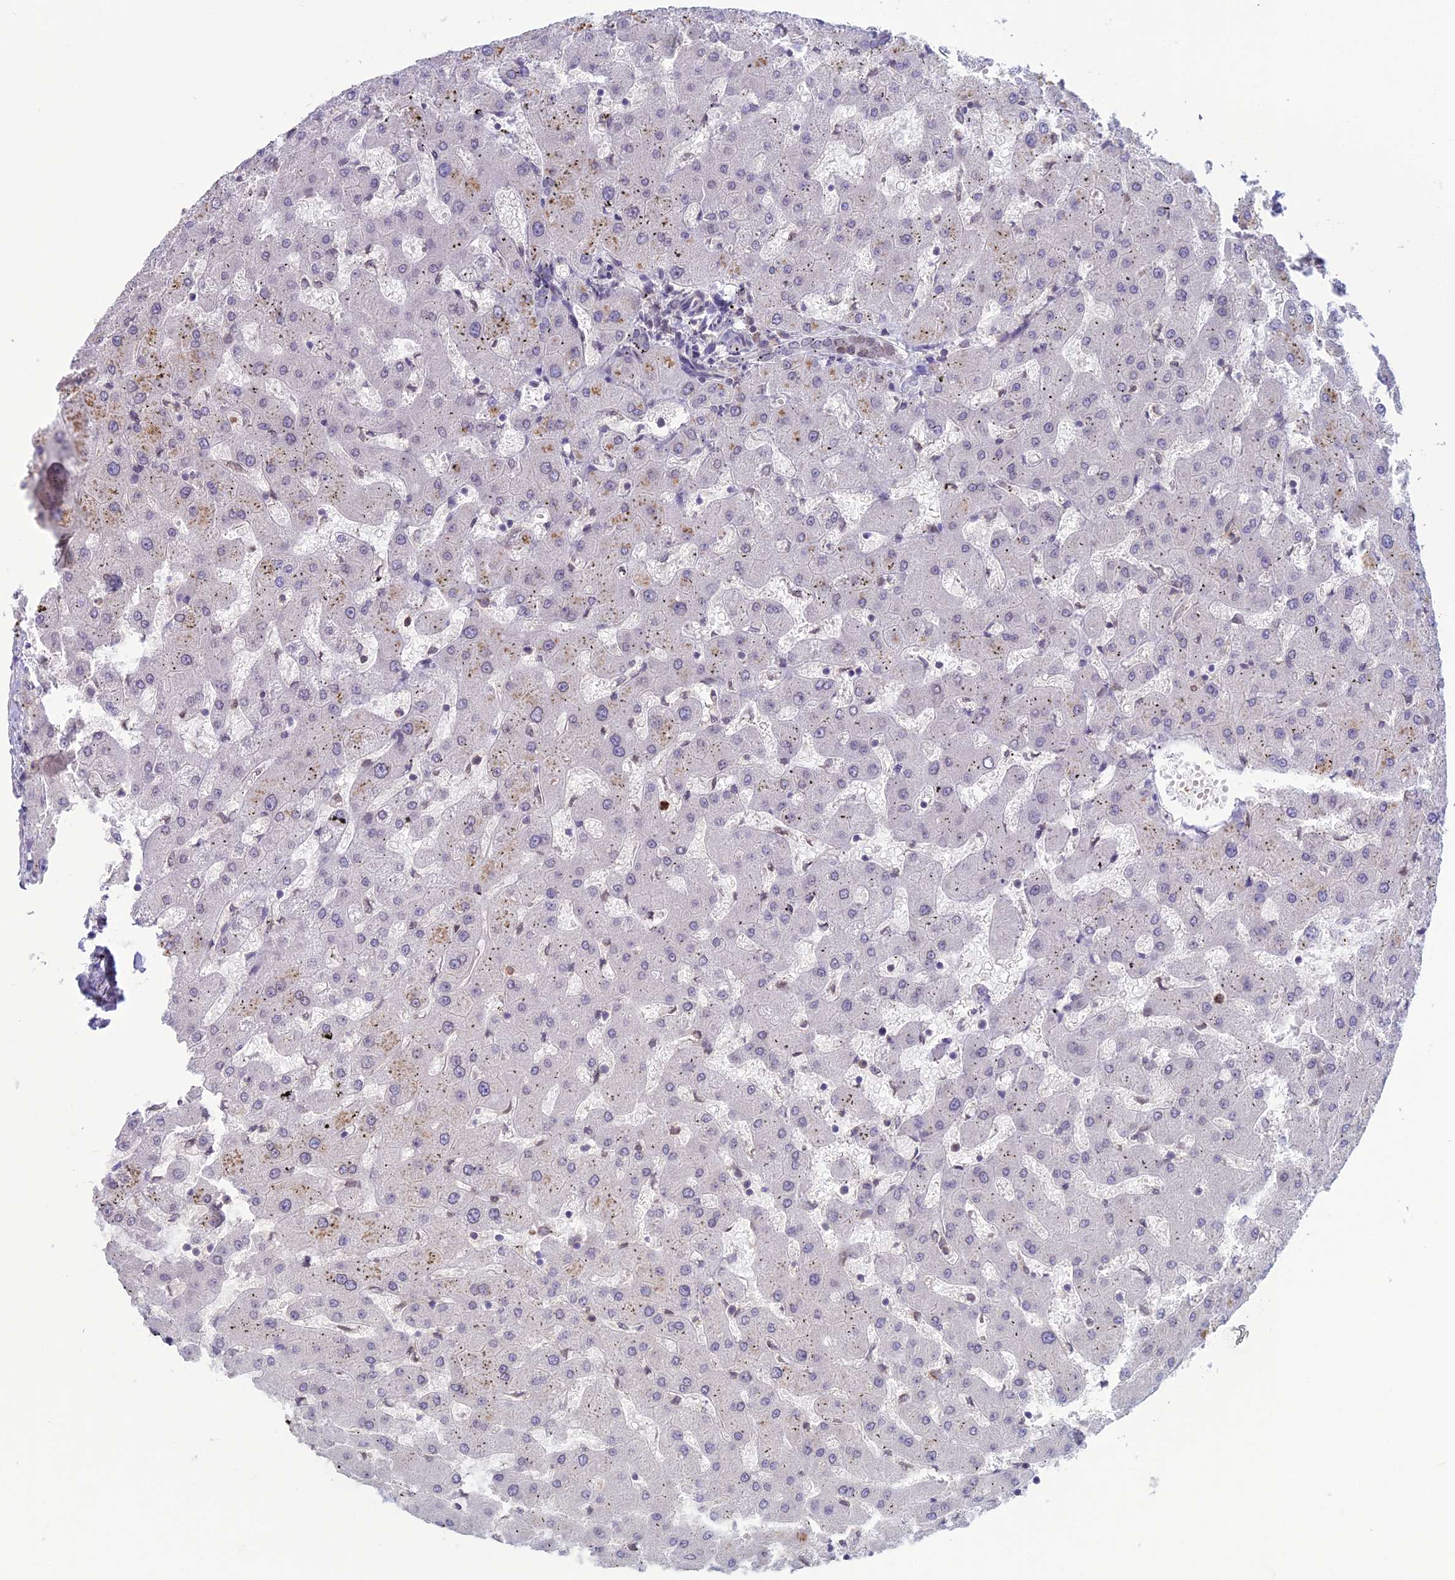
{"staining": {"intensity": "negative", "quantity": "none", "location": "none"}, "tissue": "liver", "cell_type": "Cholangiocytes", "image_type": "normal", "snomed": [{"axis": "morphology", "description": "Normal tissue, NOS"}, {"axis": "topography", "description": "Liver"}], "caption": "This is an immunohistochemistry image of normal liver. There is no expression in cholangiocytes.", "gene": "WDR46", "patient": {"sex": "female", "age": 63}}